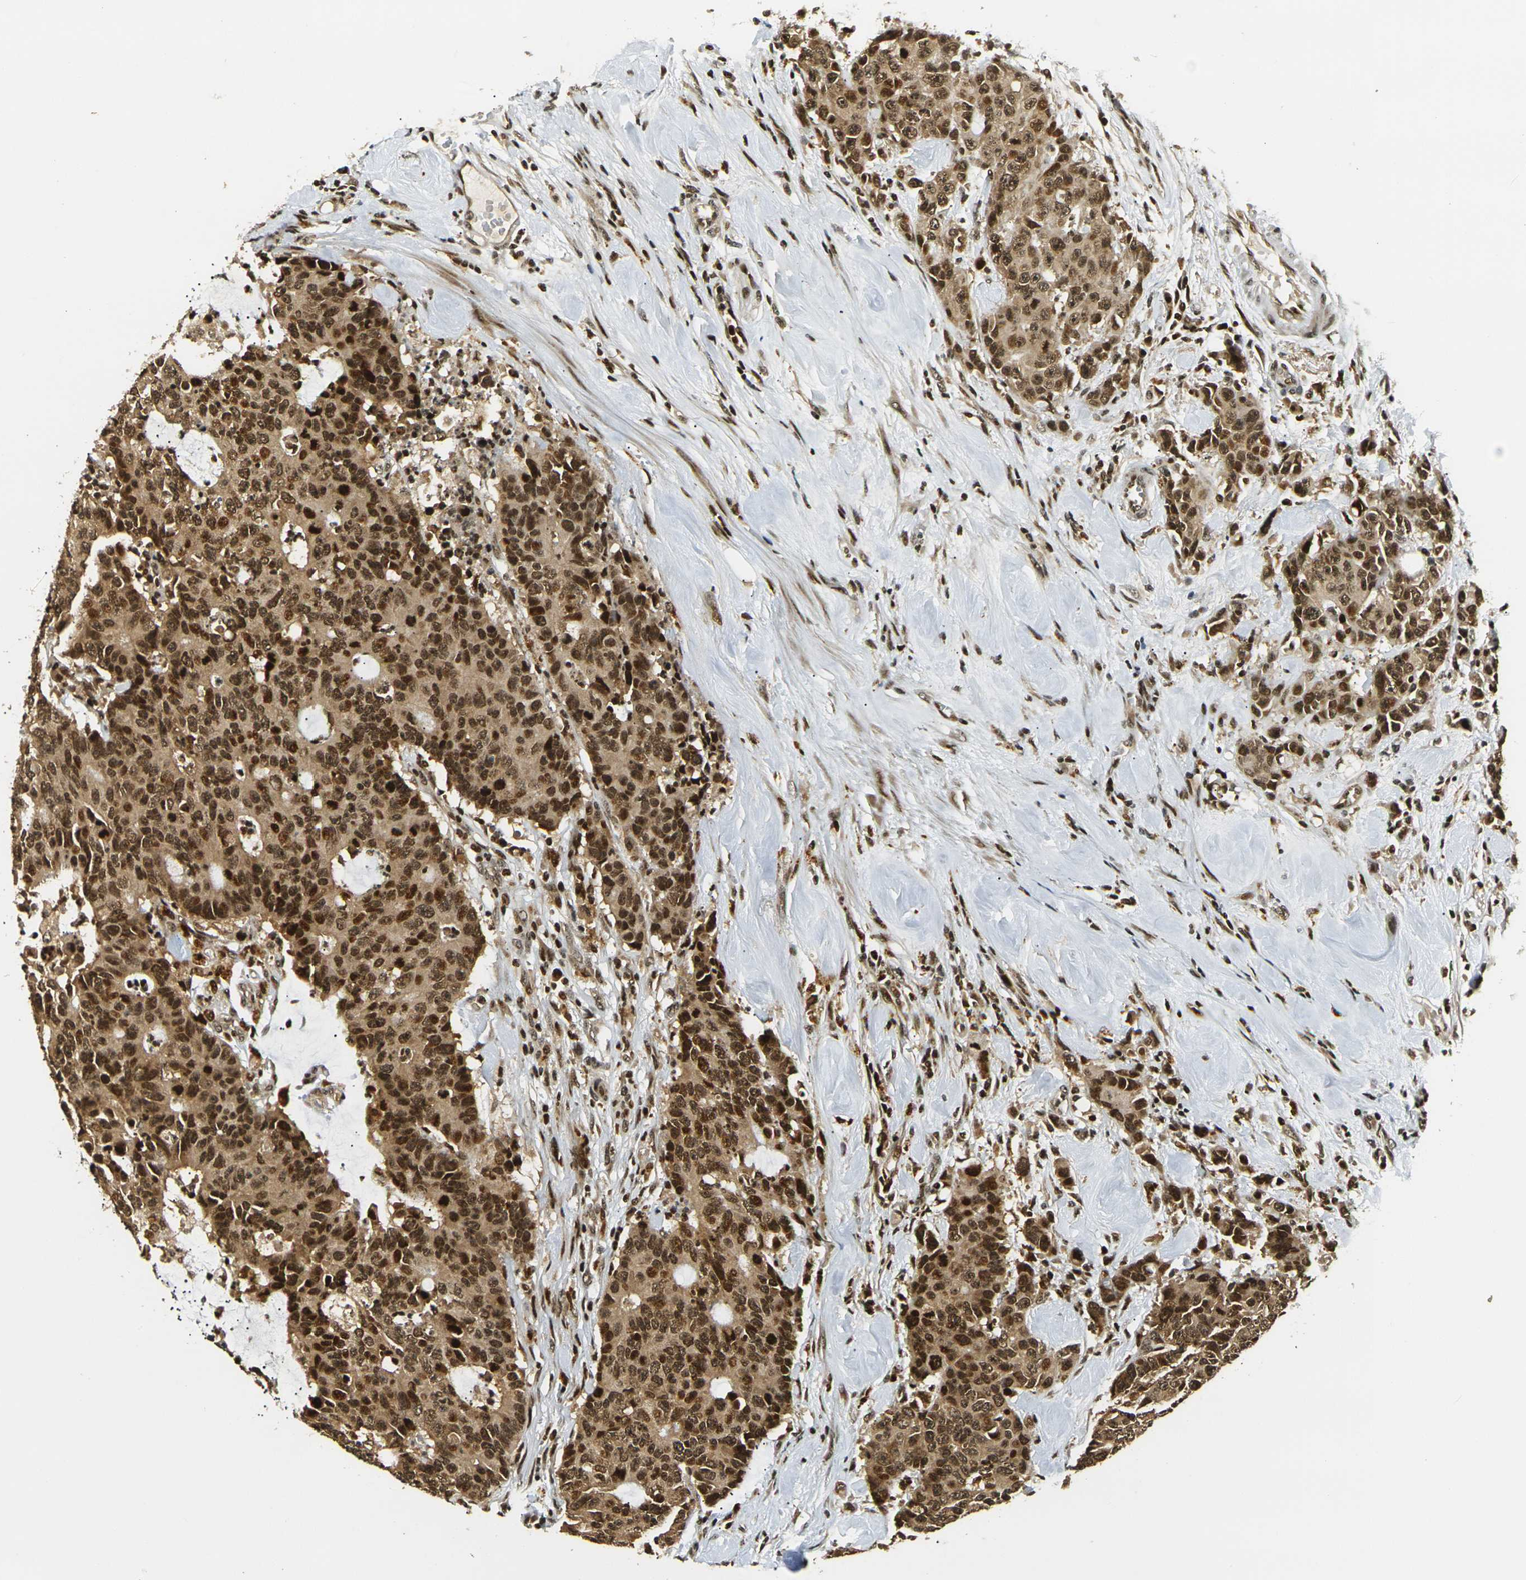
{"staining": {"intensity": "strong", "quantity": ">75%", "location": "cytoplasmic/membranous,nuclear"}, "tissue": "colorectal cancer", "cell_type": "Tumor cells", "image_type": "cancer", "snomed": [{"axis": "morphology", "description": "Adenocarcinoma, NOS"}, {"axis": "topography", "description": "Colon"}], "caption": "Protein staining shows strong cytoplasmic/membranous and nuclear expression in about >75% of tumor cells in colorectal adenocarcinoma.", "gene": "ACTL6A", "patient": {"sex": "female", "age": 86}}